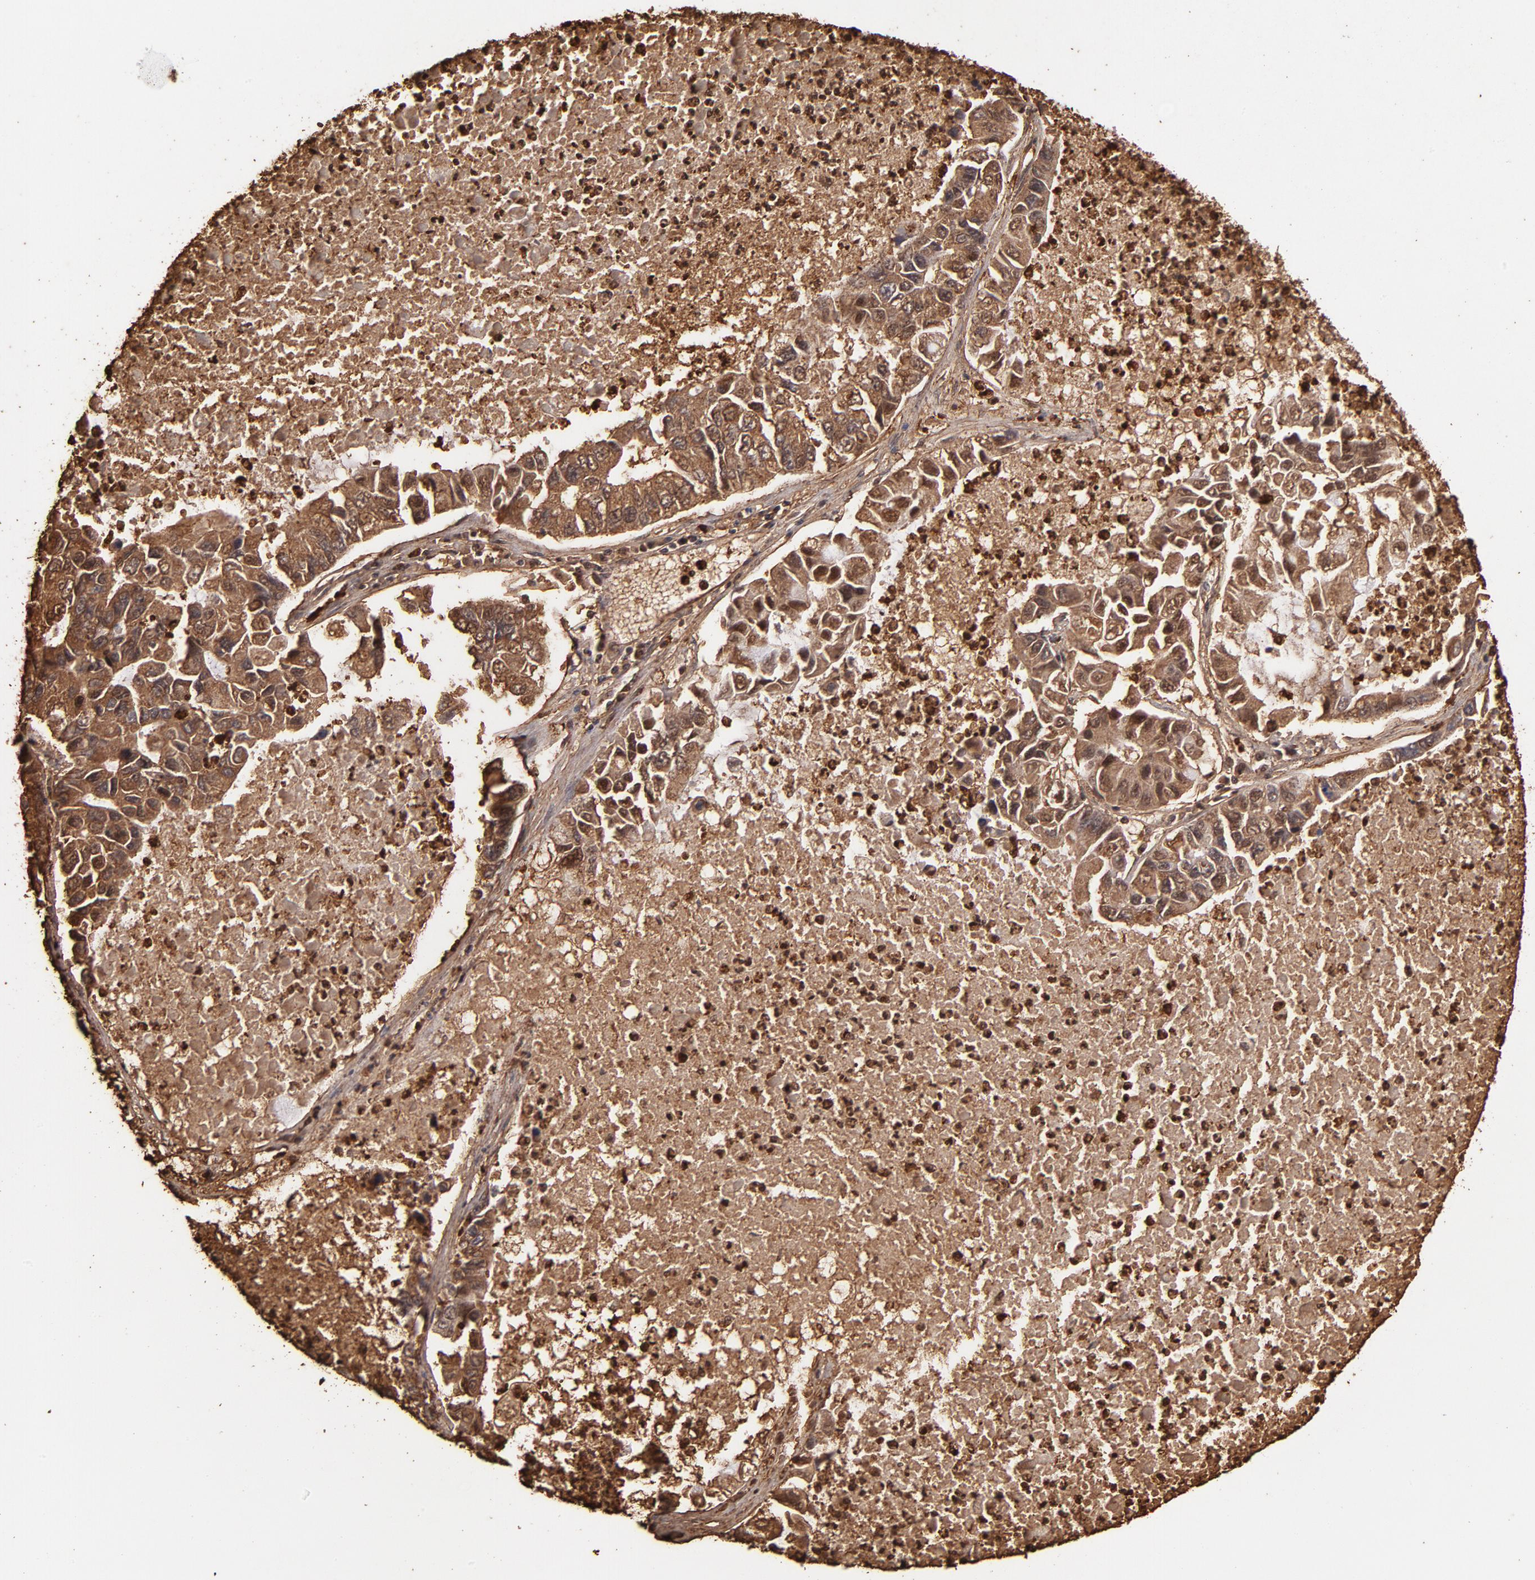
{"staining": {"intensity": "moderate", "quantity": ">75%", "location": "cytoplasmic/membranous,nuclear"}, "tissue": "lung cancer", "cell_type": "Tumor cells", "image_type": "cancer", "snomed": [{"axis": "morphology", "description": "Adenocarcinoma, NOS"}, {"axis": "topography", "description": "Lung"}], "caption": "This photomicrograph exhibits lung cancer (adenocarcinoma) stained with immunohistochemistry (IHC) to label a protein in brown. The cytoplasmic/membranous and nuclear of tumor cells show moderate positivity for the protein. Nuclei are counter-stained blue.", "gene": "ZFX", "patient": {"sex": "female", "age": 51}}